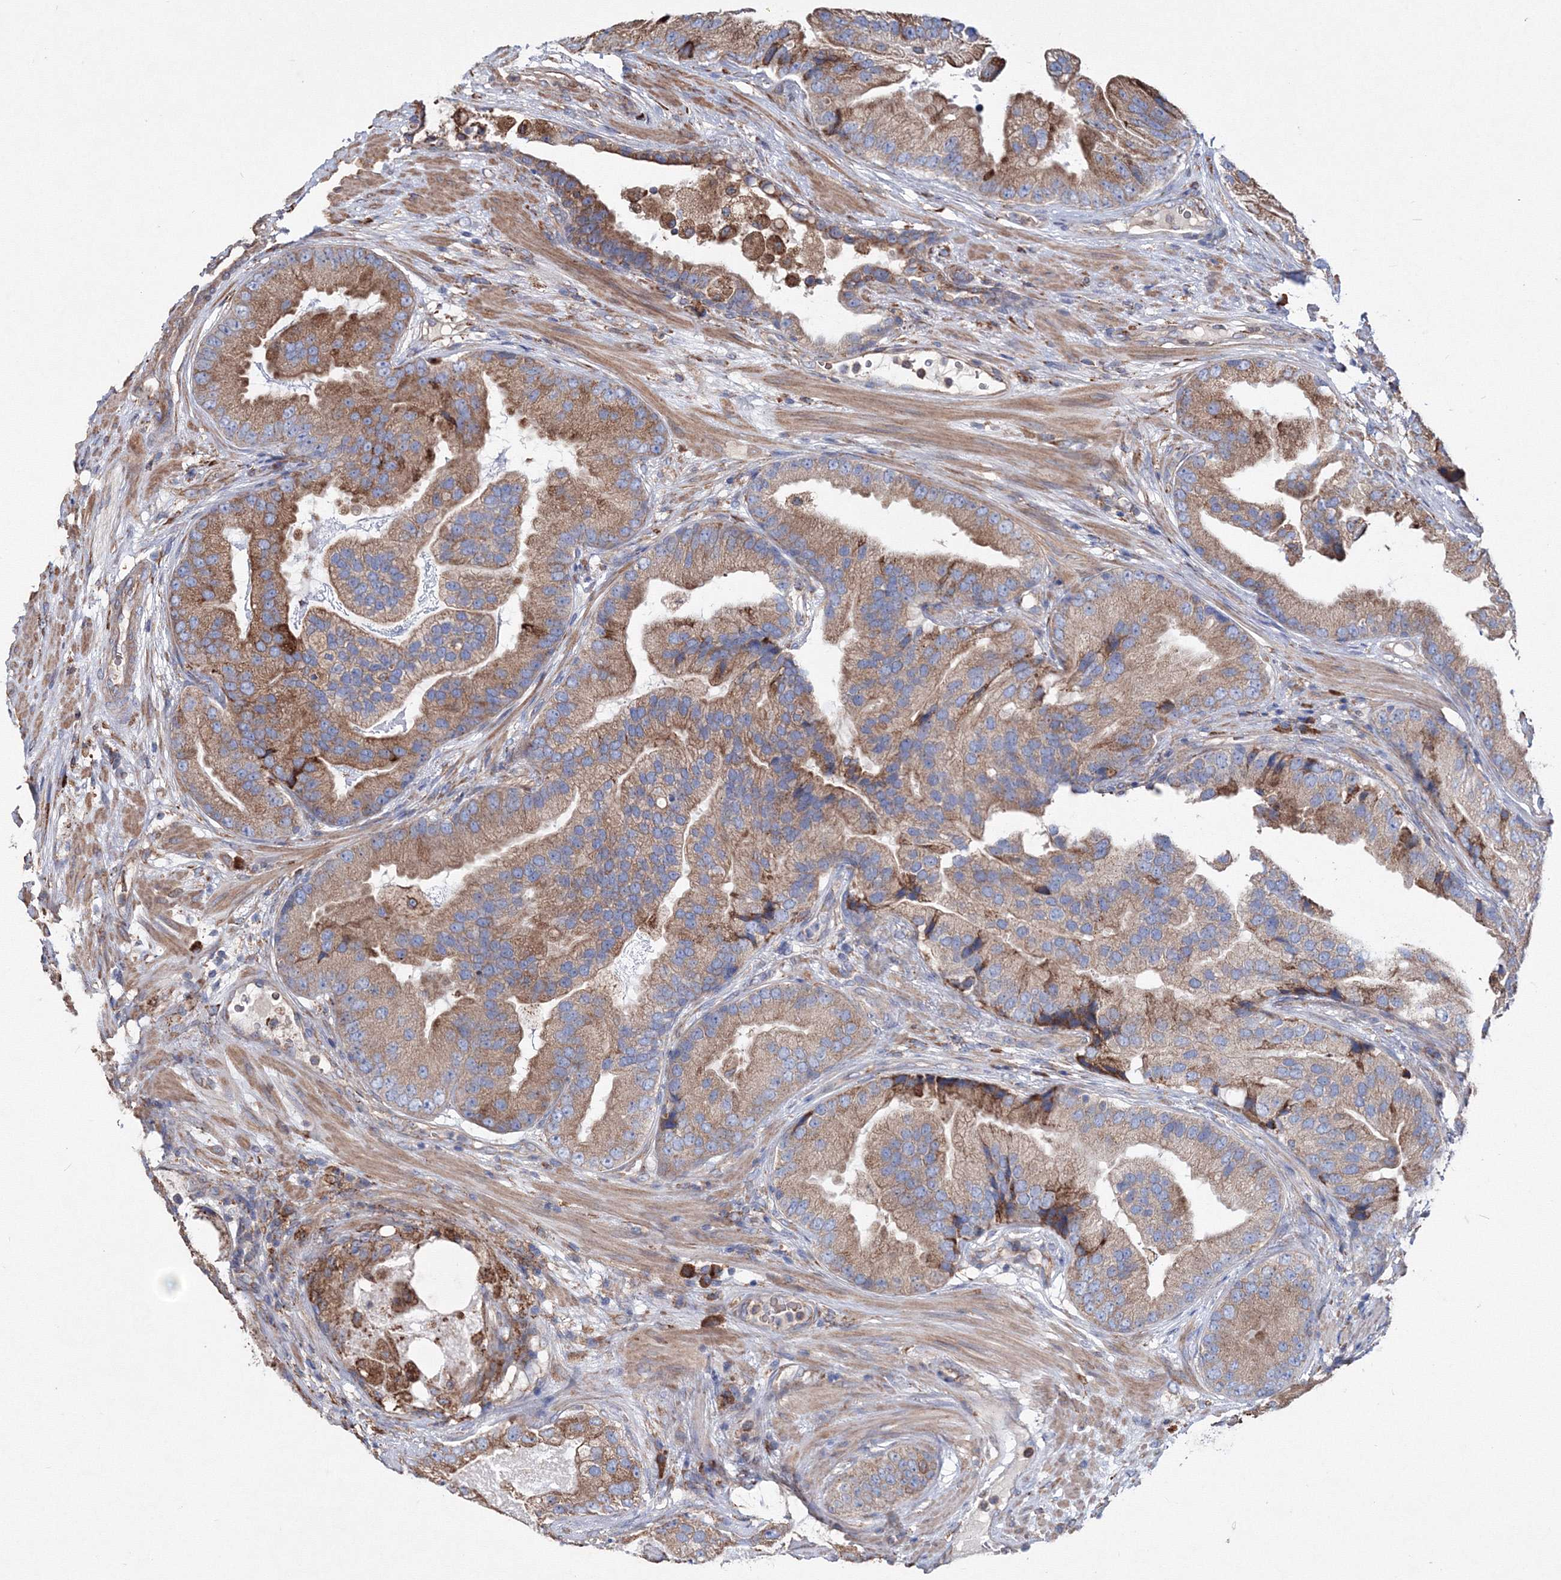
{"staining": {"intensity": "moderate", "quantity": ">75%", "location": "cytoplasmic/membranous"}, "tissue": "prostate cancer", "cell_type": "Tumor cells", "image_type": "cancer", "snomed": [{"axis": "morphology", "description": "Adenocarcinoma, High grade"}, {"axis": "topography", "description": "Prostate"}], "caption": "Immunohistochemical staining of human prostate cancer demonstrates medium levels of moderate cytoplasmic/membranous expression in approximately >75% of tumor cells.", "gene": "VPS8", "patient": {"sex": "male", "age": 70}}